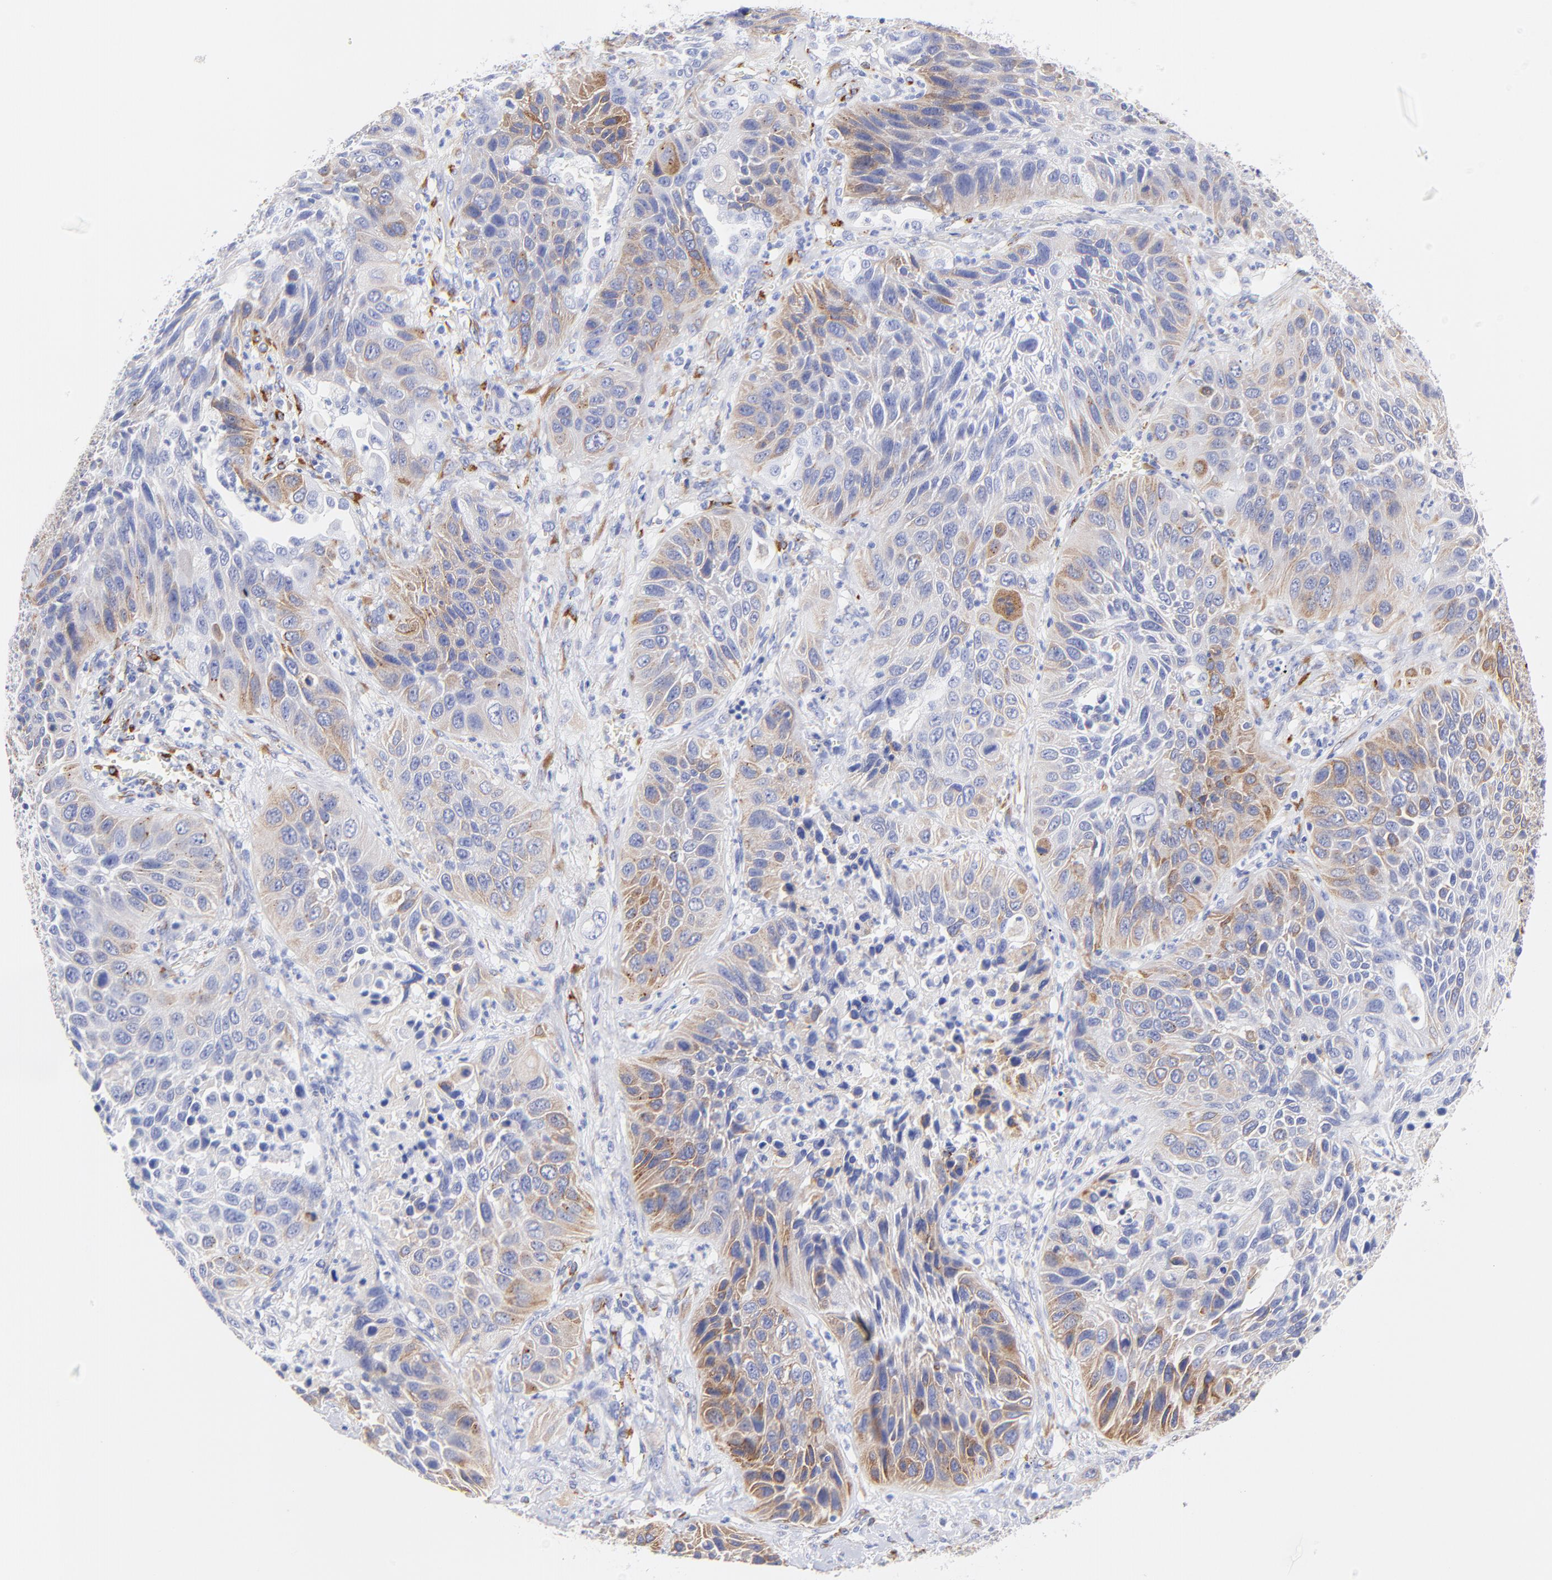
{"staining": {"intensity": "weak", "quantity": ">75%", "location": "cytoplasmic/membranous"}, "tissue": "lung cancer", "cell_type": "Tumor cells", "image_type": "cancer", "snomed": [{"axis": "morphology", "description": "Squamous cell carcinoma, NOS"}, {"axis": "topography", "description": "Lung"}], "caption": "IHC of lung squamous cell carcinoma displays low levels of weak cytoplasmic/membranous positivity in approximately >75% of tumor cells.", "gene": "C1QTNF6", "patient": {"sex": "female", "age": 76}}